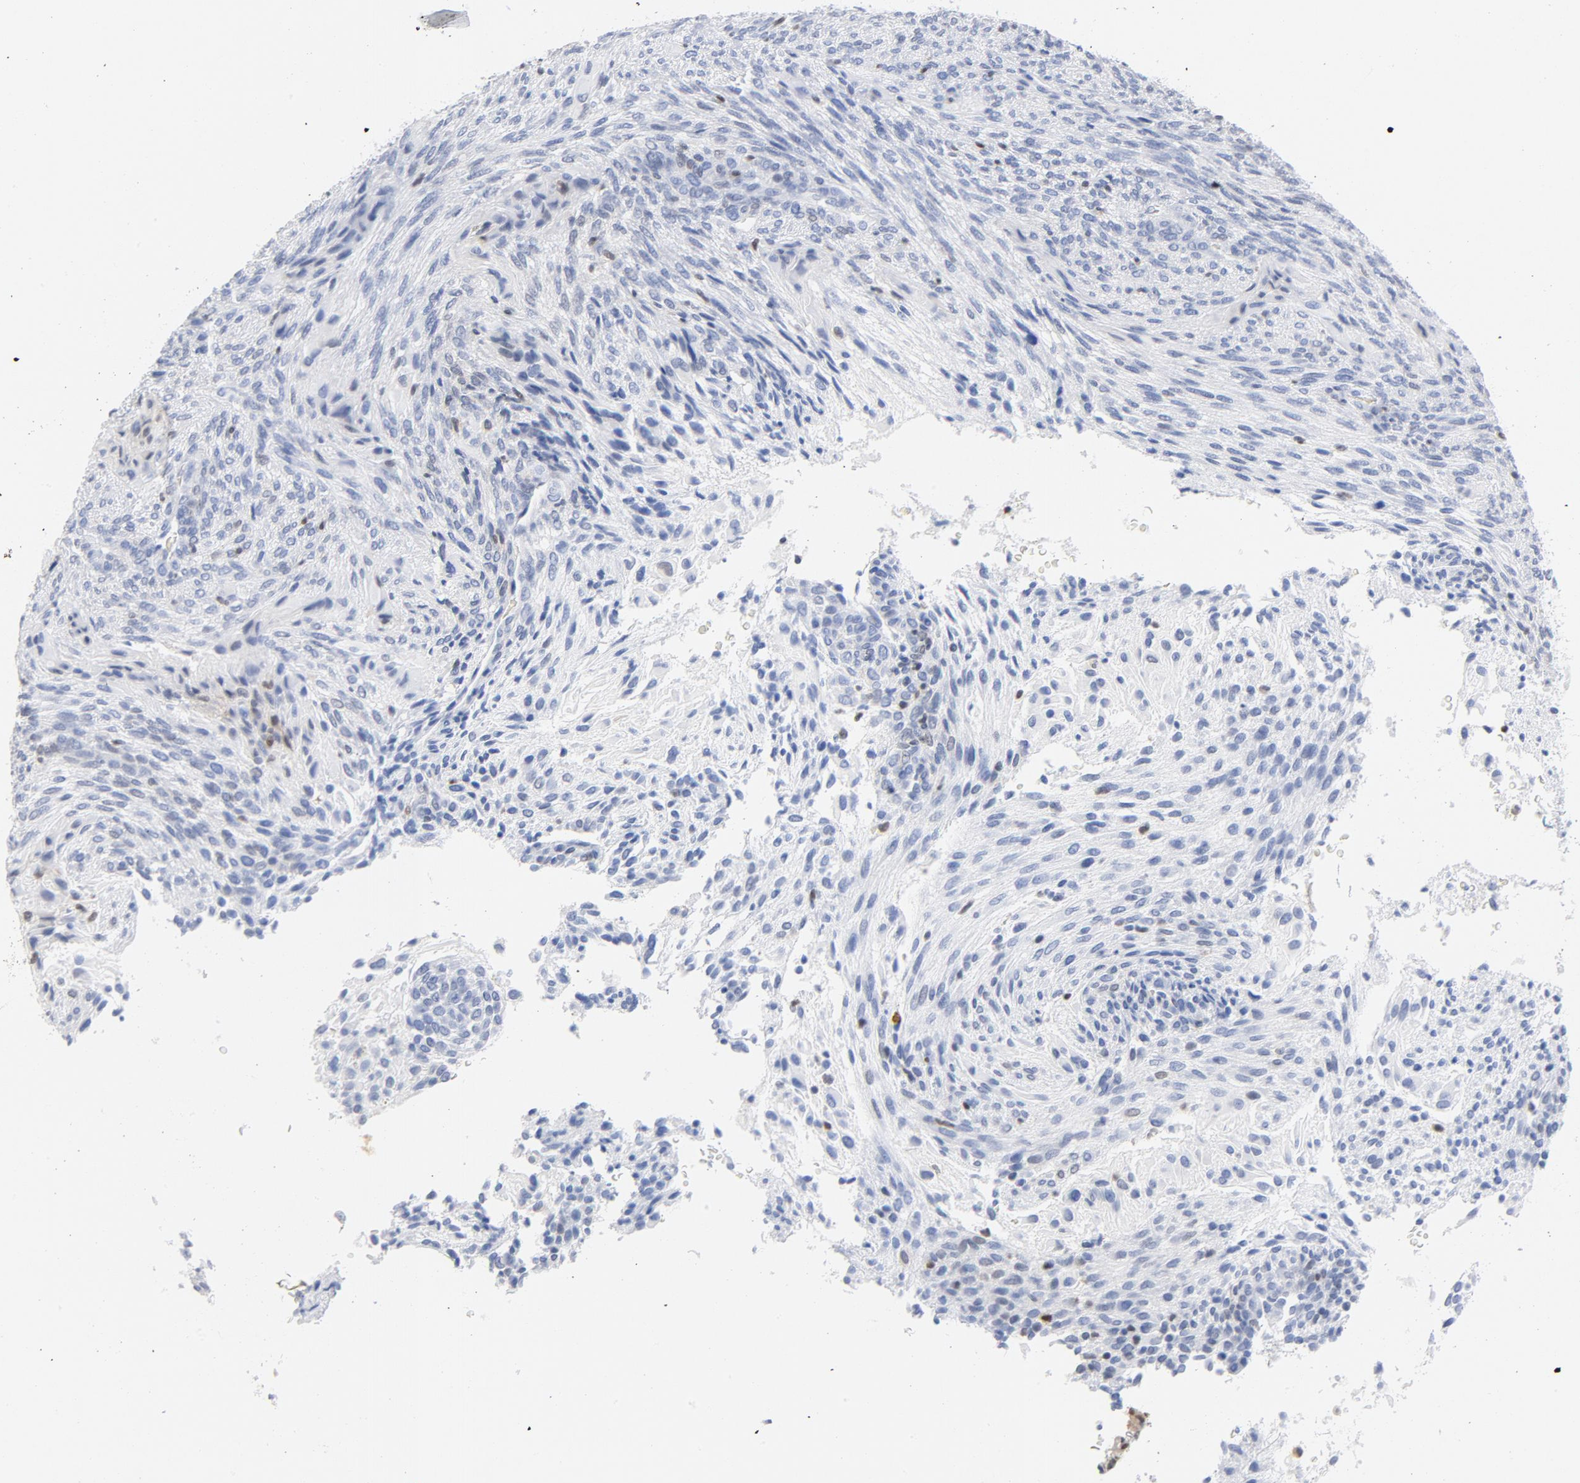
{"staining": {"intensity": "weak", "quantity": "<25%", "location": "nuclear"}, "tissue": "glioma", "cell_type": "Tumor cells", "image_type": "cancer", "snomed": [{"axis": "morphology", "description": "Glioma, malignant, High grade"}, {"axis": "topography", "description": "Cerebral cortex"}], "caption": "Immunohistochemistry photomicrograph of malignant glioma (high-grade) stained for a protein (brown), which shows no staining in tumor cells.", "gene": "CDKN1B", "patient": {"sex": "female", "age": 55}}